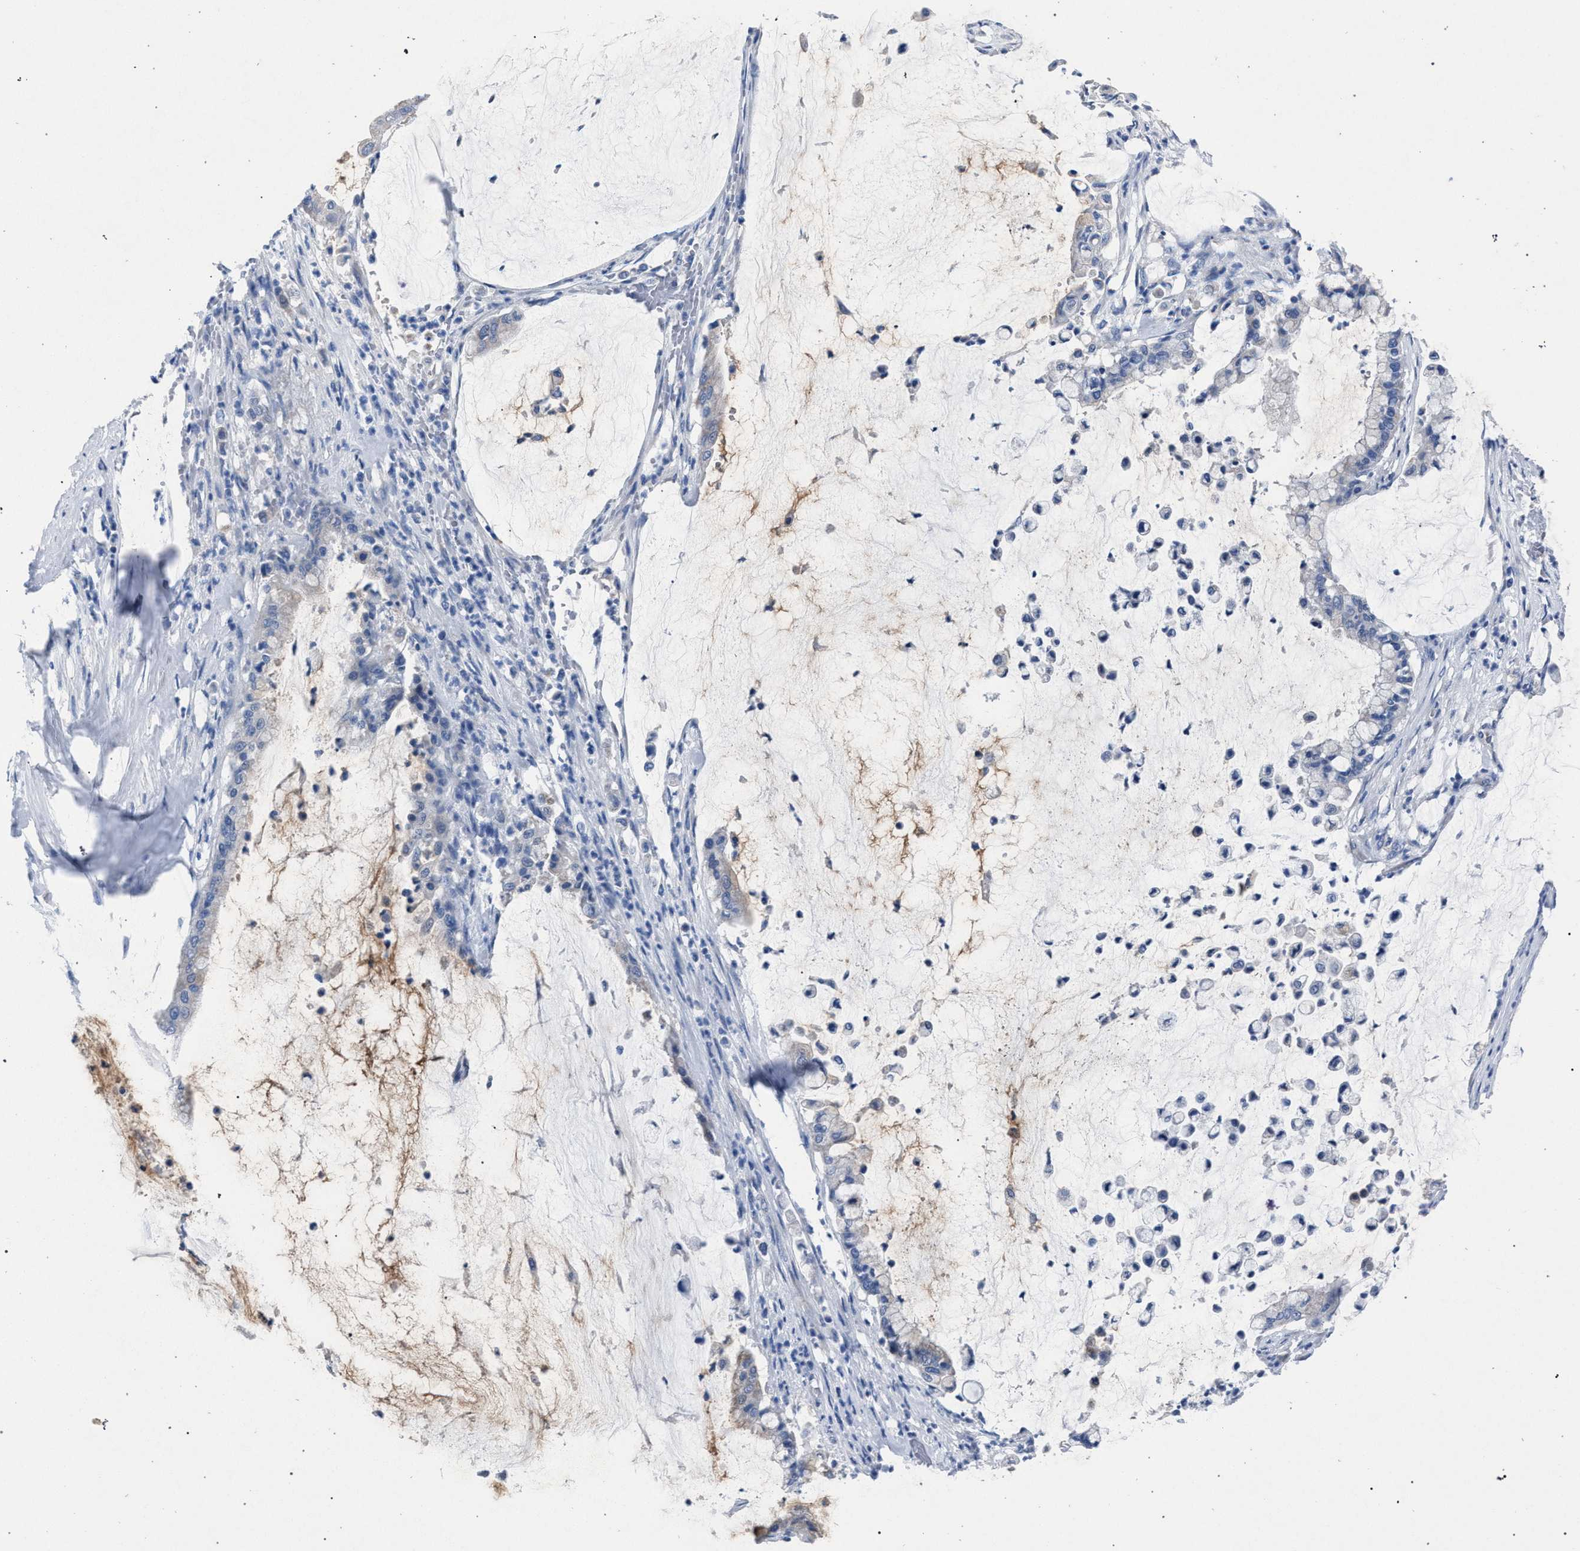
{"staining": {"intensity": "negative", "quantity": "none", "location": "none"}, "tissue": "pancreatic cancer", "cell_type": "Tumor cells", "image_type": "cancer", "snomed": [{"axis": "morphology", "description": "Adenocarcinoma, NOS"}, {"axis": "topography", "description": "Pancreas"}], "caption": "IHC image of pancreatic adenocarcinoma stained for a protein (brown), which displays no expression in tumor cells.", "gene": "CRYZ", "patient": {"sex": "male", "age": 41}}